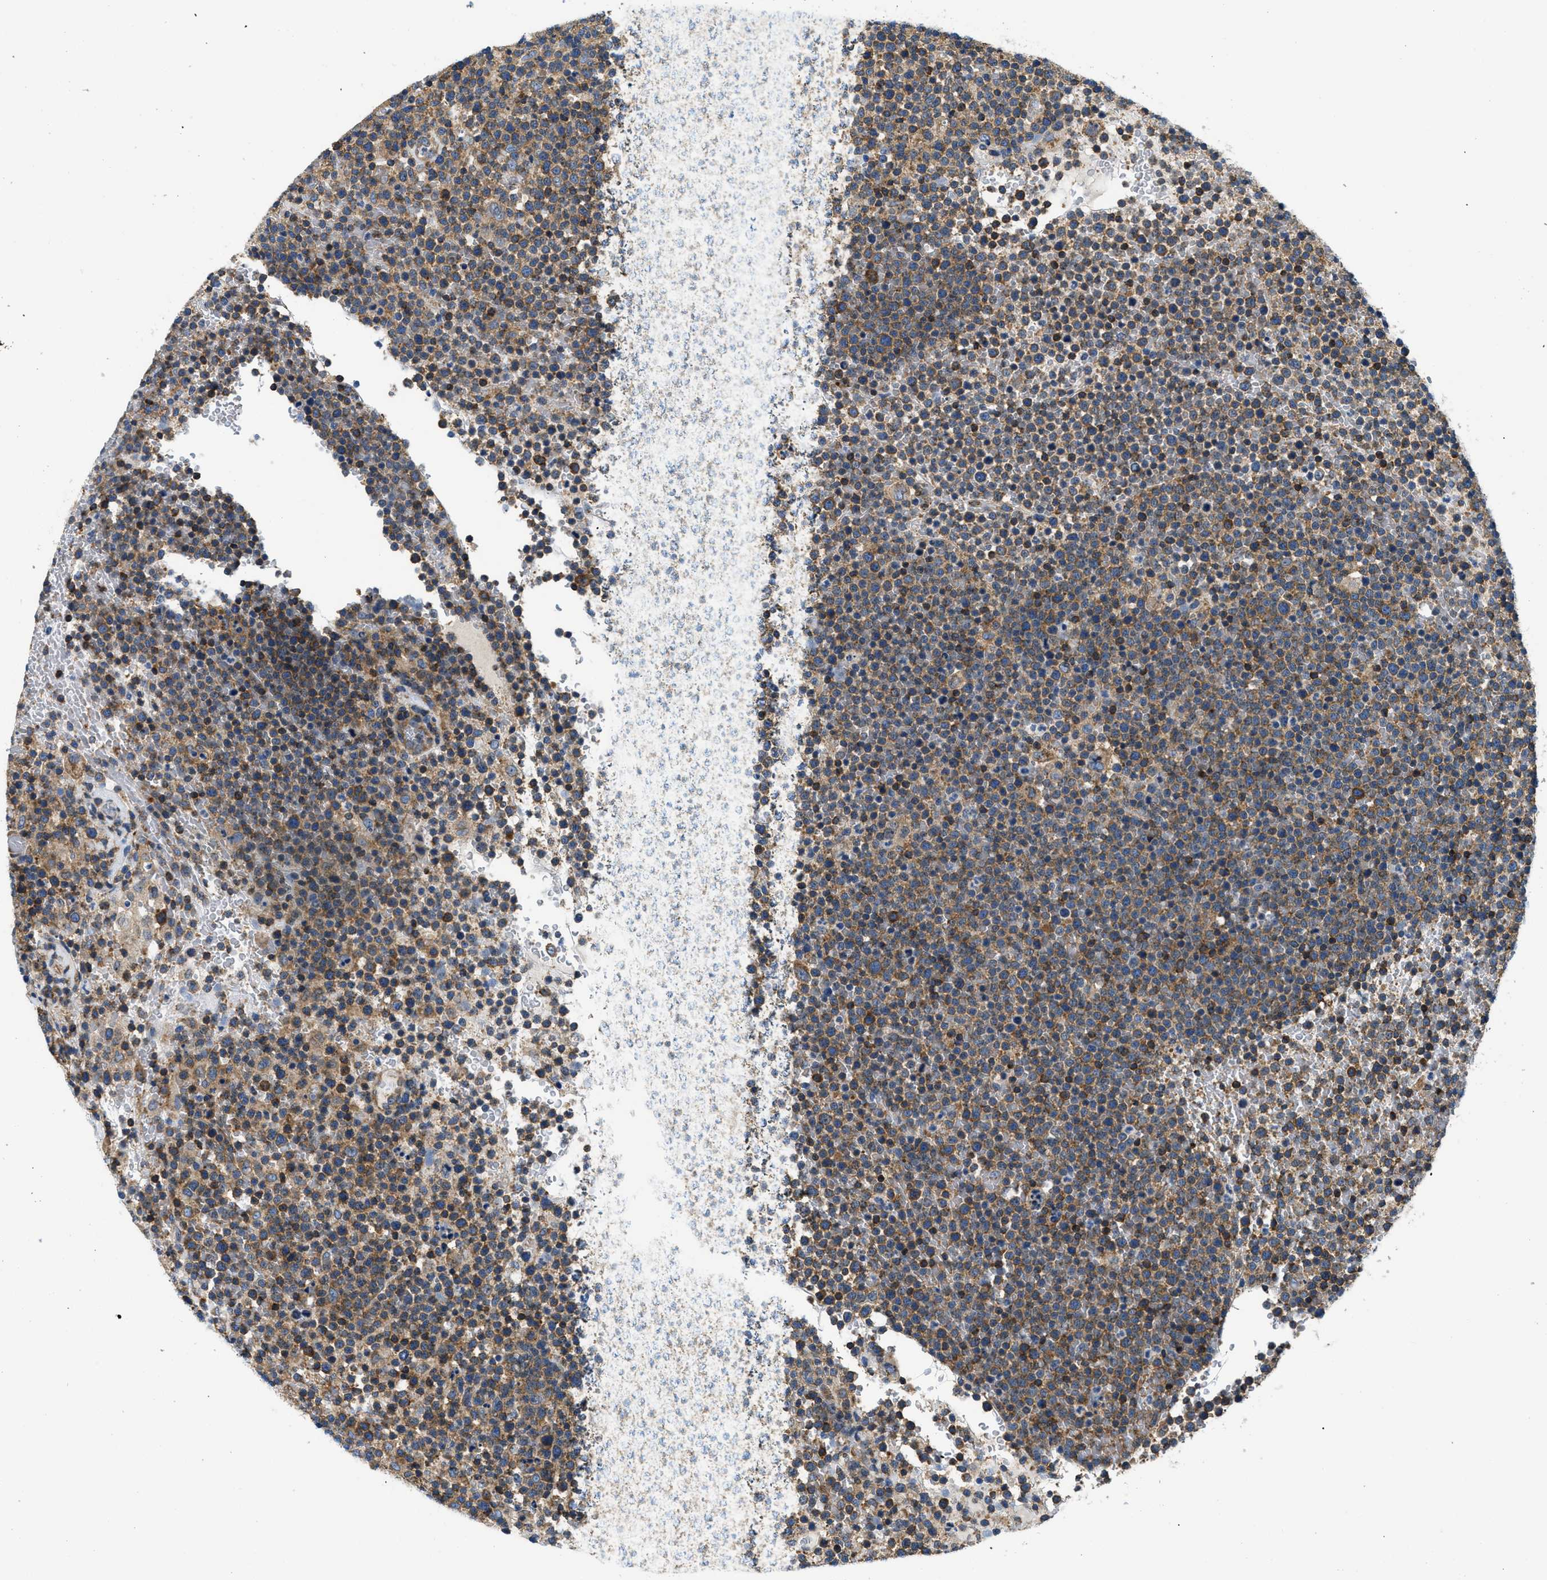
{"staining": {"intensity": "moderate", "quantity": ">75%", "location": "cytoplasmic/membranous"}, "tissue": "lymphoma", "cell_type": "Tumor cells", "image_type": "cancer", "snomed": [{"axis": "morphology", "description": "Malignant lymphoma, non-Hodgkin's type, High grade"}, {"axis": "topography", "description": "Lymph node"}], "caption": "A photomicrograph of lymphoma stained for a protein displays moderate cytoplasmic/membranous brown staining in tumor cells. The staining was performed using DAB to visualize the protein expression in brown, while the nuclei were stained in blue with hematoxylin (Magnification: 20x).", "gene": "ABCF1", "patient": {"sex": "male", "age": 61}}